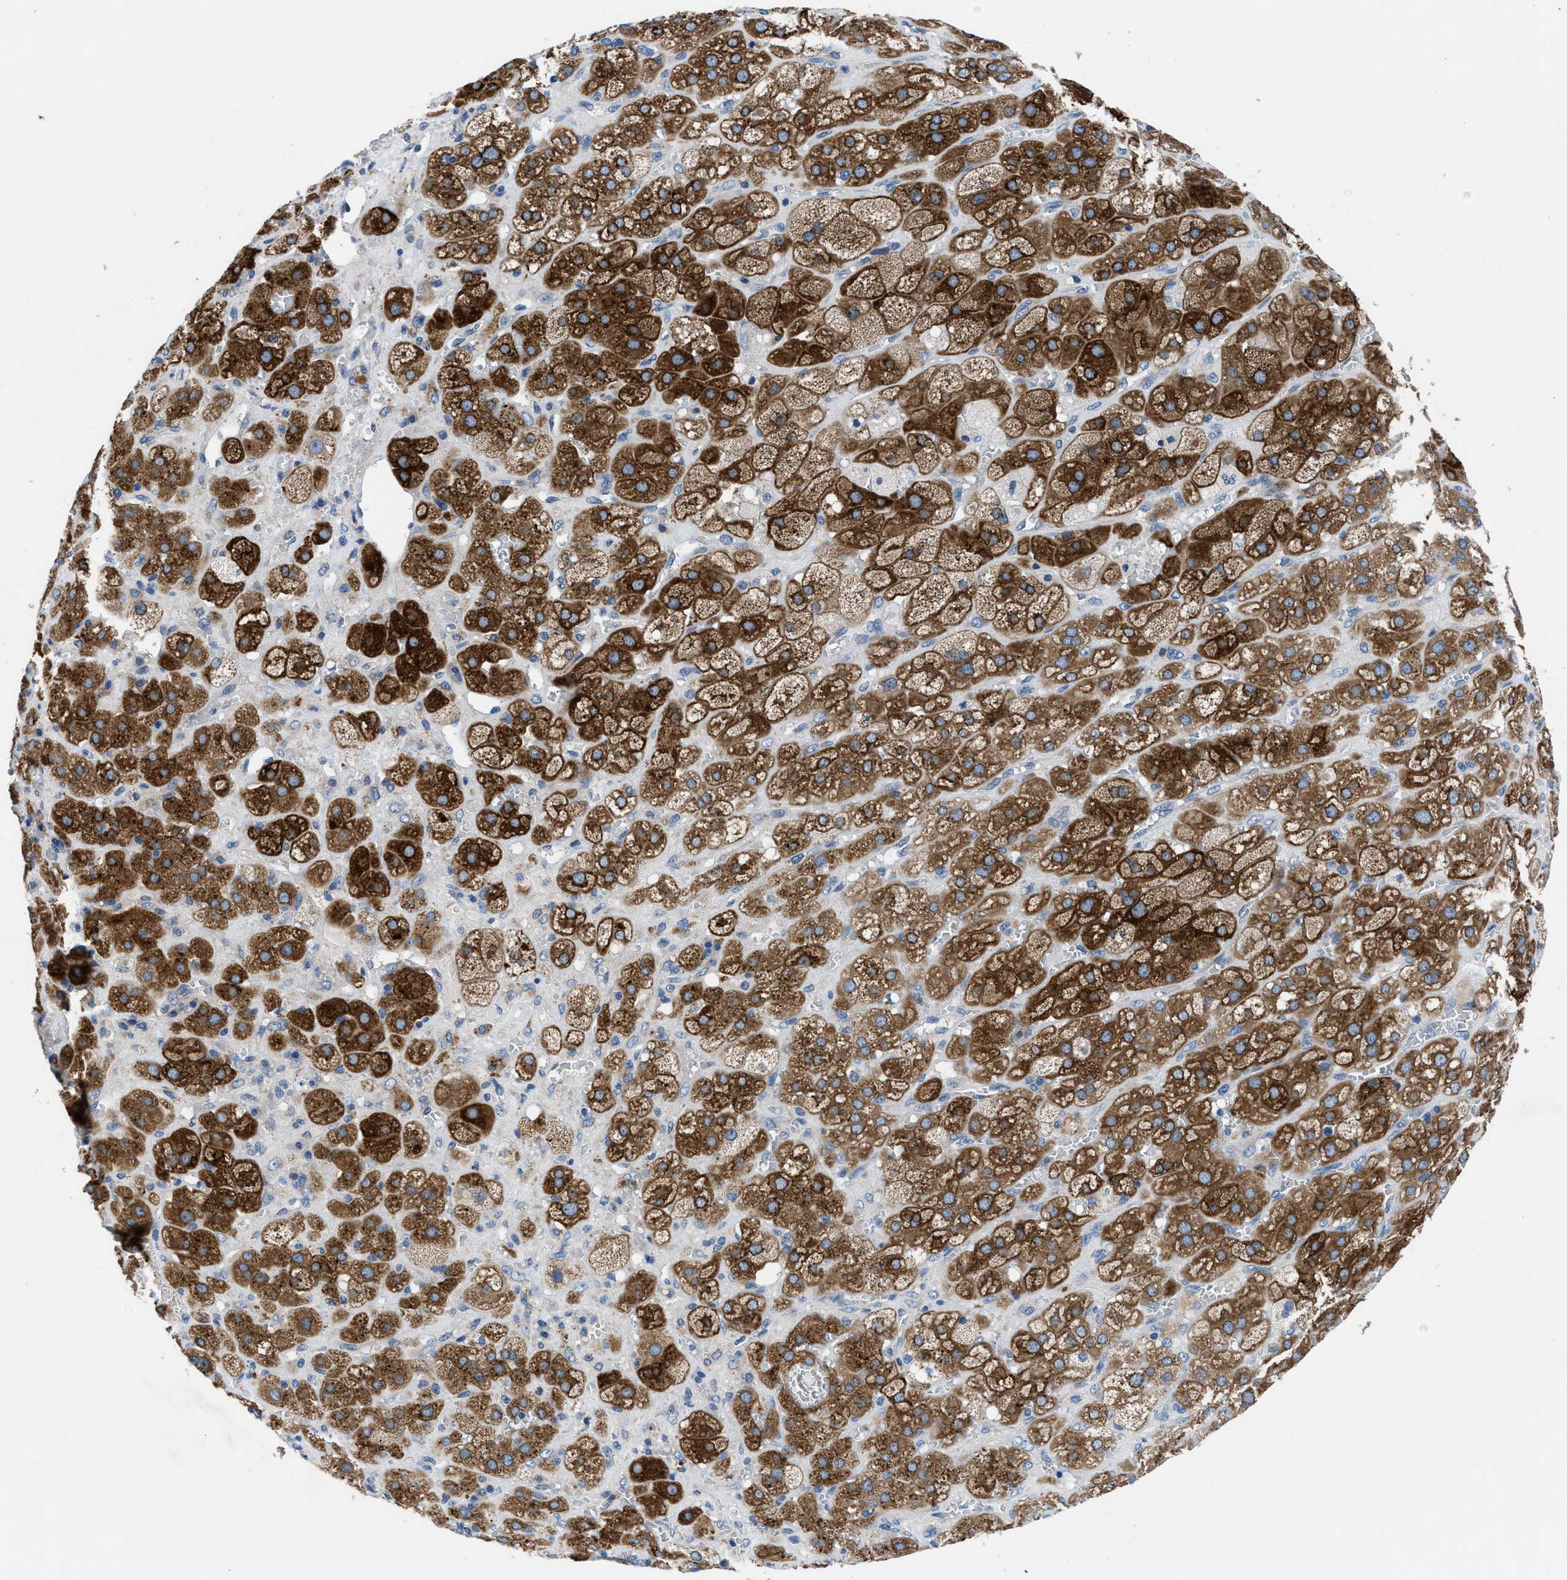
{"staining": {"intensity": "strong", "quantity": ">75%", "location": "cytoplasmic/membranous"}, "tissue": "adrenal gland", "cell_type": "Glandular cells", "image_type": "normal", "snomed": [{"axis": "morphology", "description": "Normal tissue, NOS"}, {"axis": "topography", "description": "Adrenal gland"}], "caption": "IHC (DAB) staining of benign adrenal gland reveals strong cytoplasmic/membranous protein staining in about >75% of glandular cells. The staining is performed using DAB (3,3'-diaminobenzidine) brown chromogen to label protein expression. The nuclei are counter-stained blue using hematoxylin.", "gene": "PGR", "patient": {"sex": "female", "age": 47}}